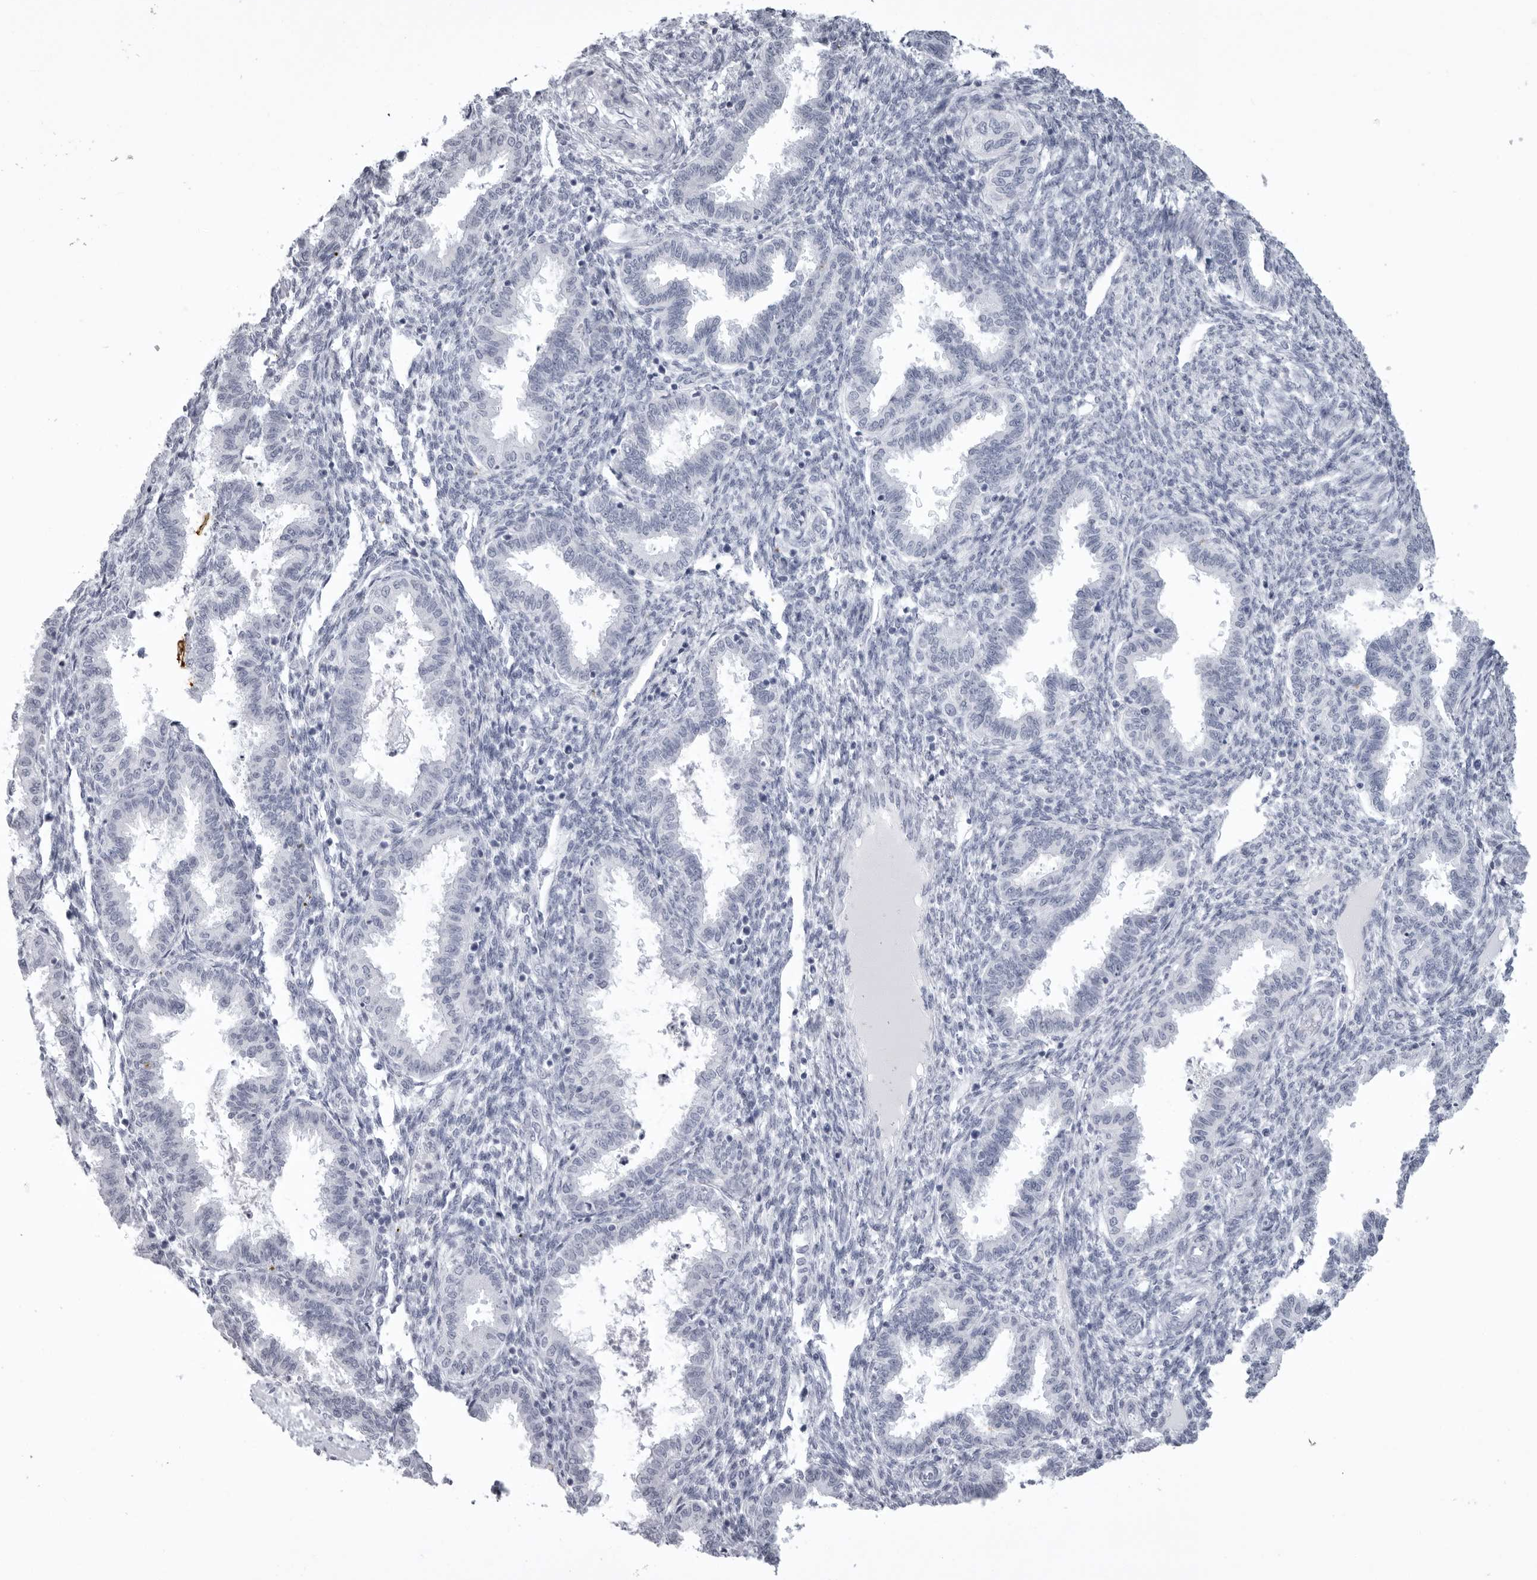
{"staining": {"intensity": "negative", "quantity": "none", "location": "none"}, "tissue": "endometrium", "cell_type": "Cells in endometrial stroma", "image_type": "normal", "snomed": [{"axis": "morphology", "description": "Normal tissue, NOS"}, {"axis": "topography", "description": "Endometrium"}], "caption": "Immunohistochemistry of benign human endometrium exhibits no expression in cells in endometrial stroma.", "gene": "KLK9", "patient": {"sex": "female", "age": 33}}